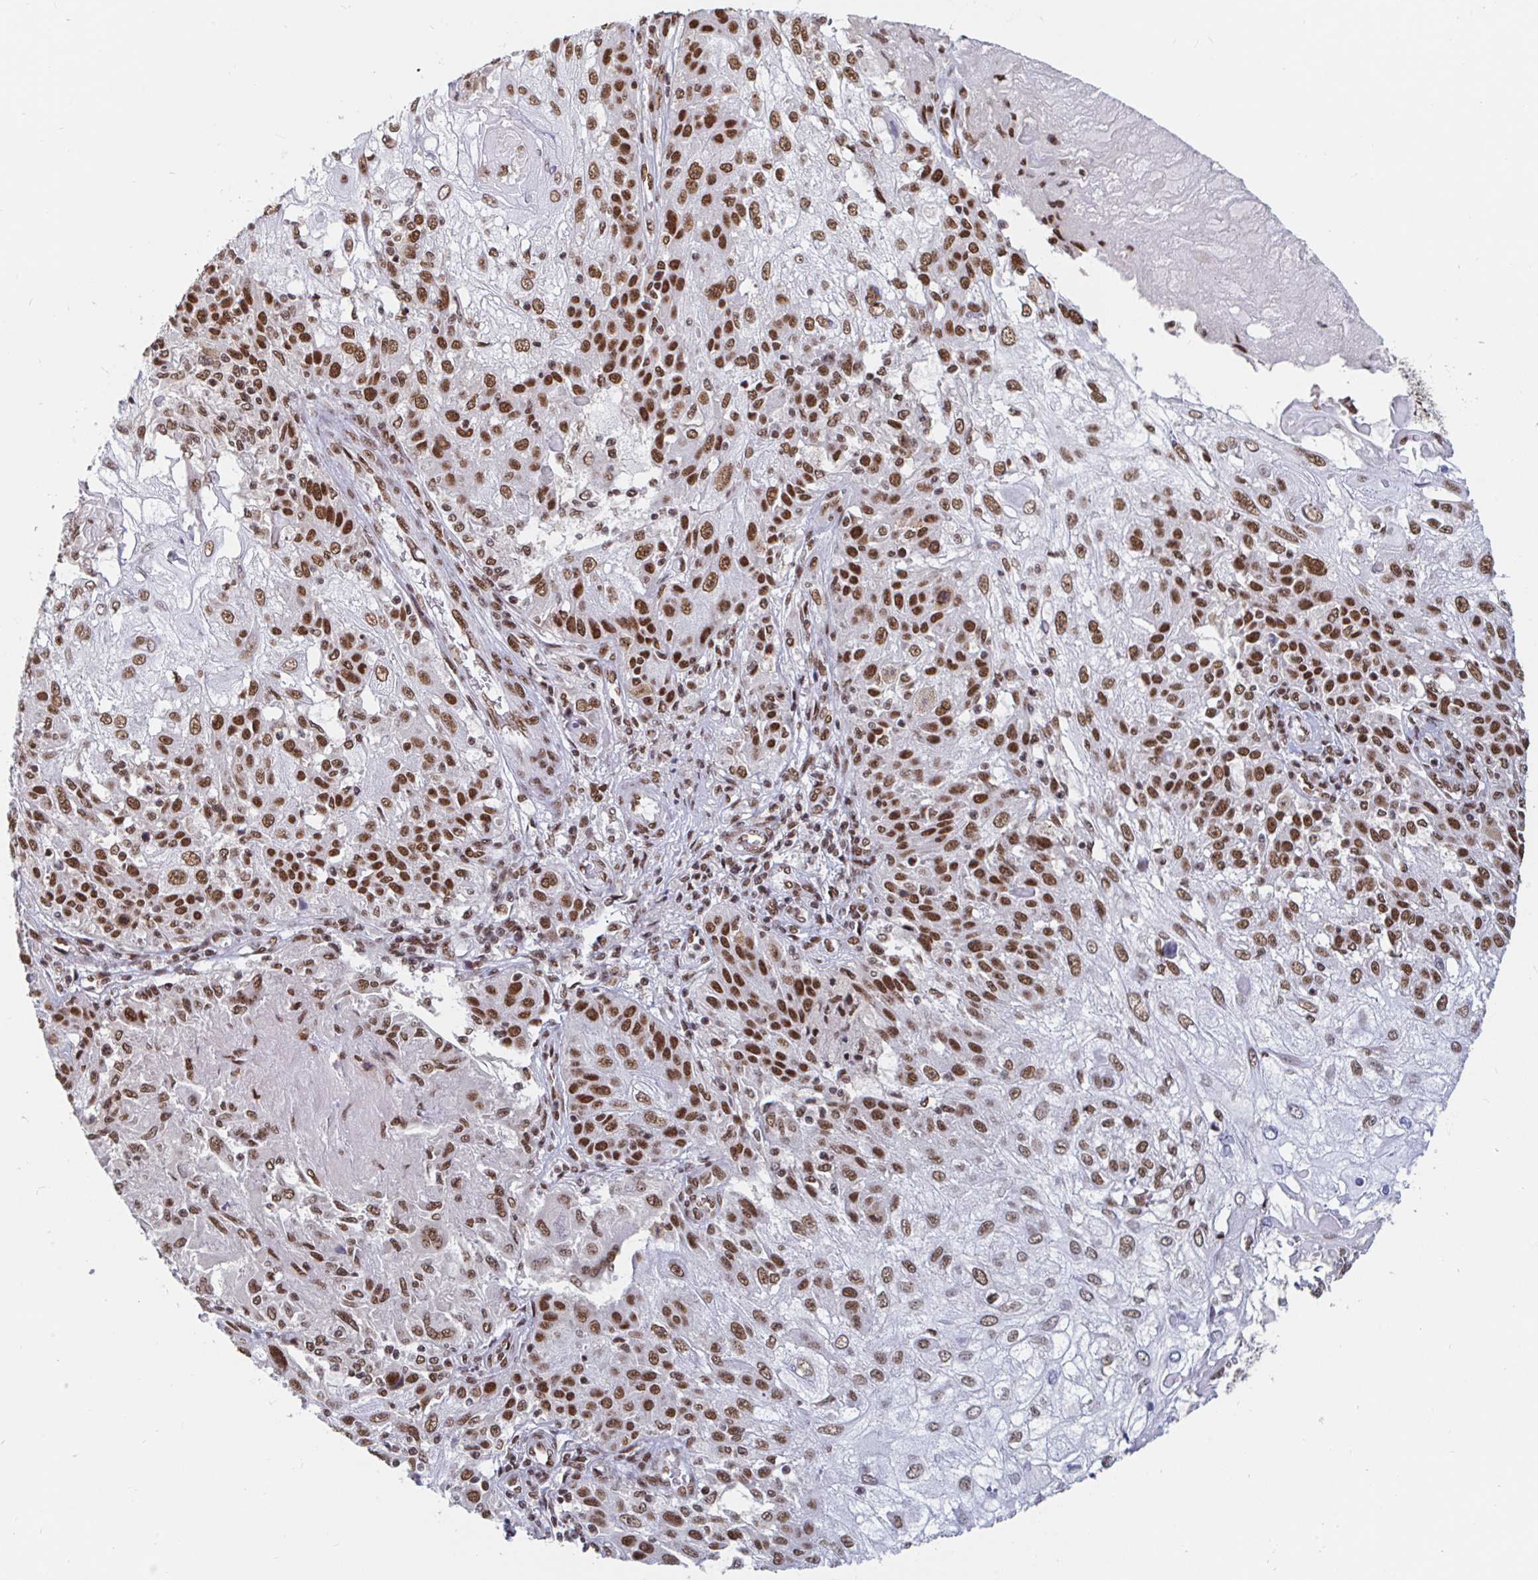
{"staining": {"intensity": "strong", "quantity": ">75%", "location": "nuclear"}, "tissue": "skin cancer", "cell_type": "Tumor cells", "image_type": "cancer", "snomed": [{"axis": "morphology", "description": "Normal tissue, NOS"}, {"axis": "morphology", "description": "Squamous cell carcinoma, NOS"}, {"axis": "topography", "description": "Skin"}], "caption": "Human squamous cell carcinoma (skin) stained with a protein marker exhibits strong staining in tumor cells.", "gene": "RBMX", "patient": {"sex": "female", "age": 83}}